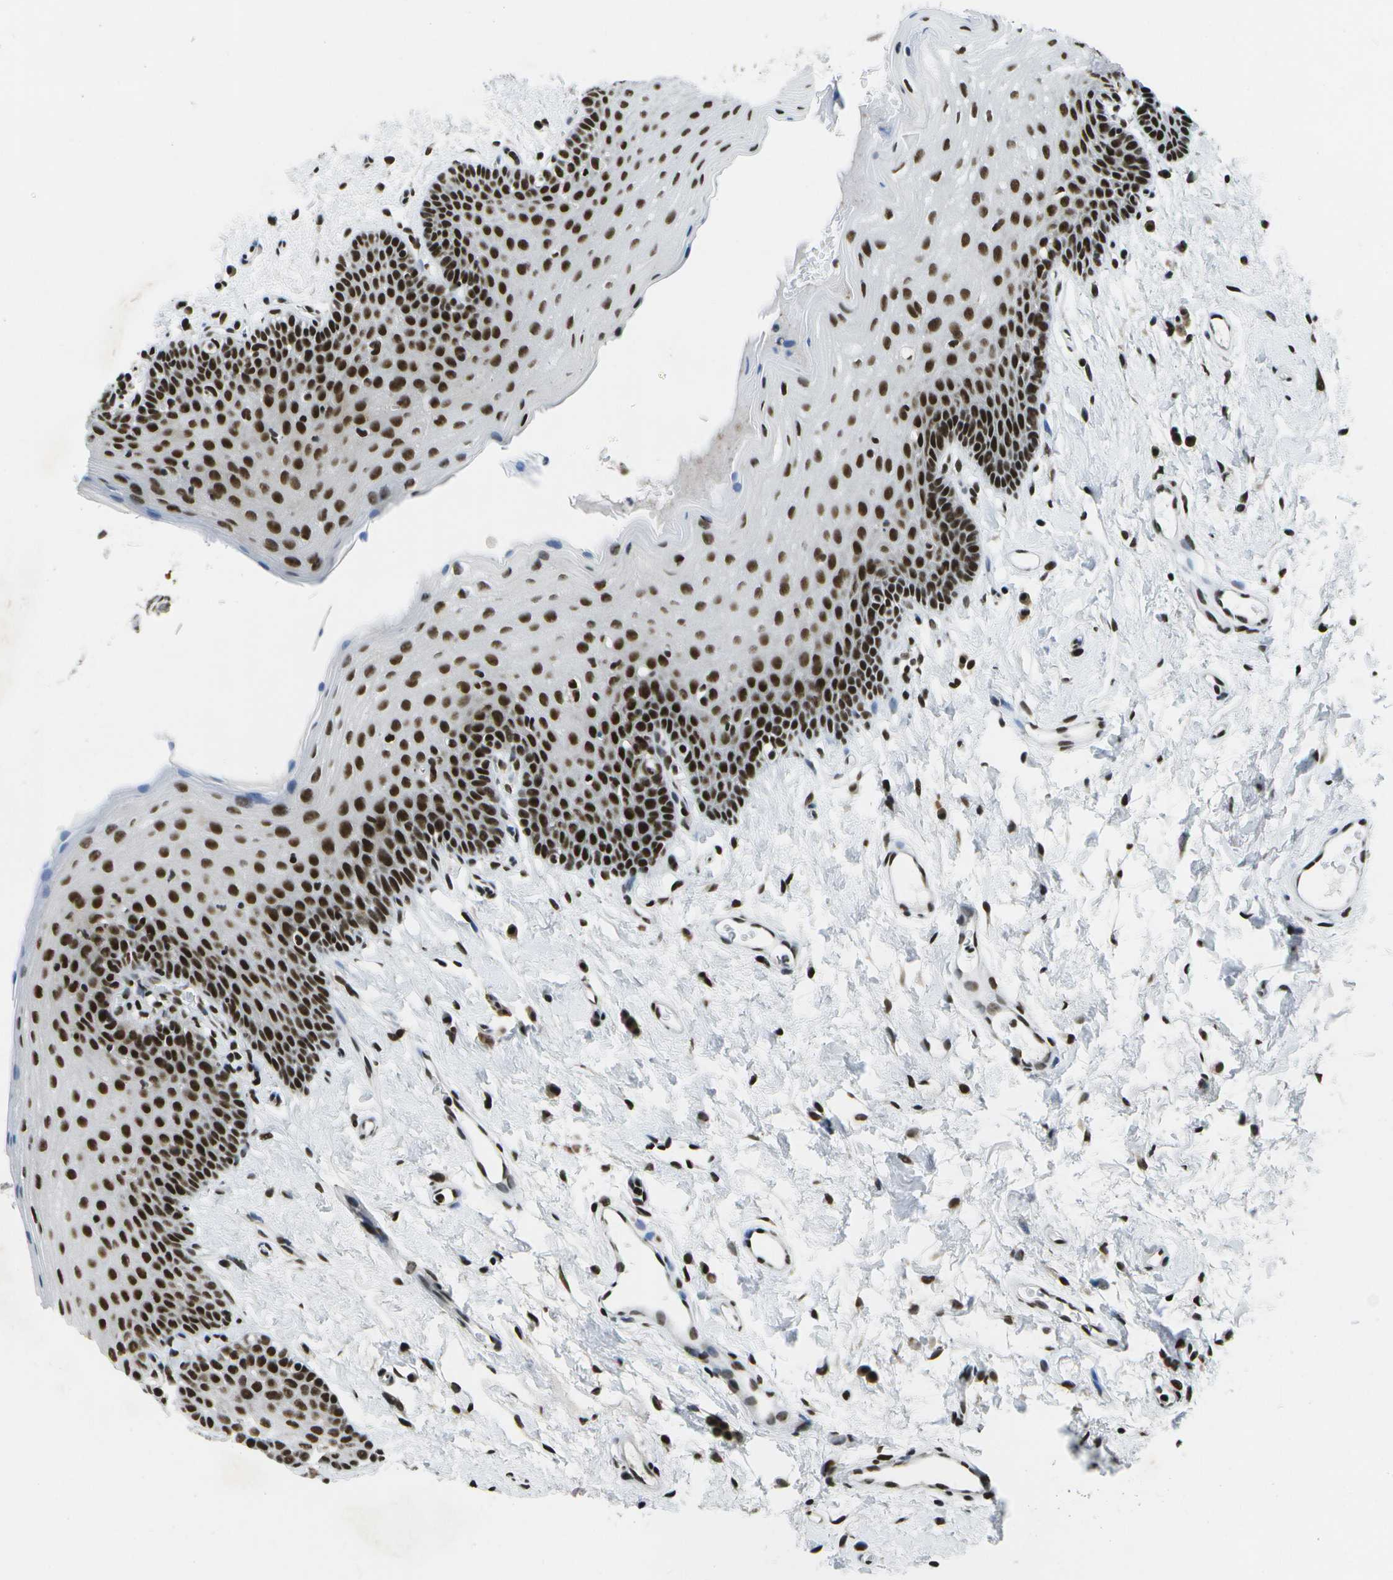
{"staining": {"intensity": "strong", "quantity": ">75%", "location": "nuclear"}, "tissue": "oral mucosa", "cell_type": "Squamous epithelial cells", "image_type": "normal", "snomed": [{"axis": "morphology", "description": "Normal tissue, NOS"}, {"axis": "topography", "description": "Oral tissue"}], "caption": "Immunohistochemical staining of normal human oral mucosa reveals >75% levels of strong nuclear protein expression in about >75% of squamous epithelial cells. The staining was performed using DAB, with brown indicating positive protein expression. Nuclei are stained blue with hematoxylin.", "gene": "NSRP1", "patient": {"sex": "male", "age": 66}}